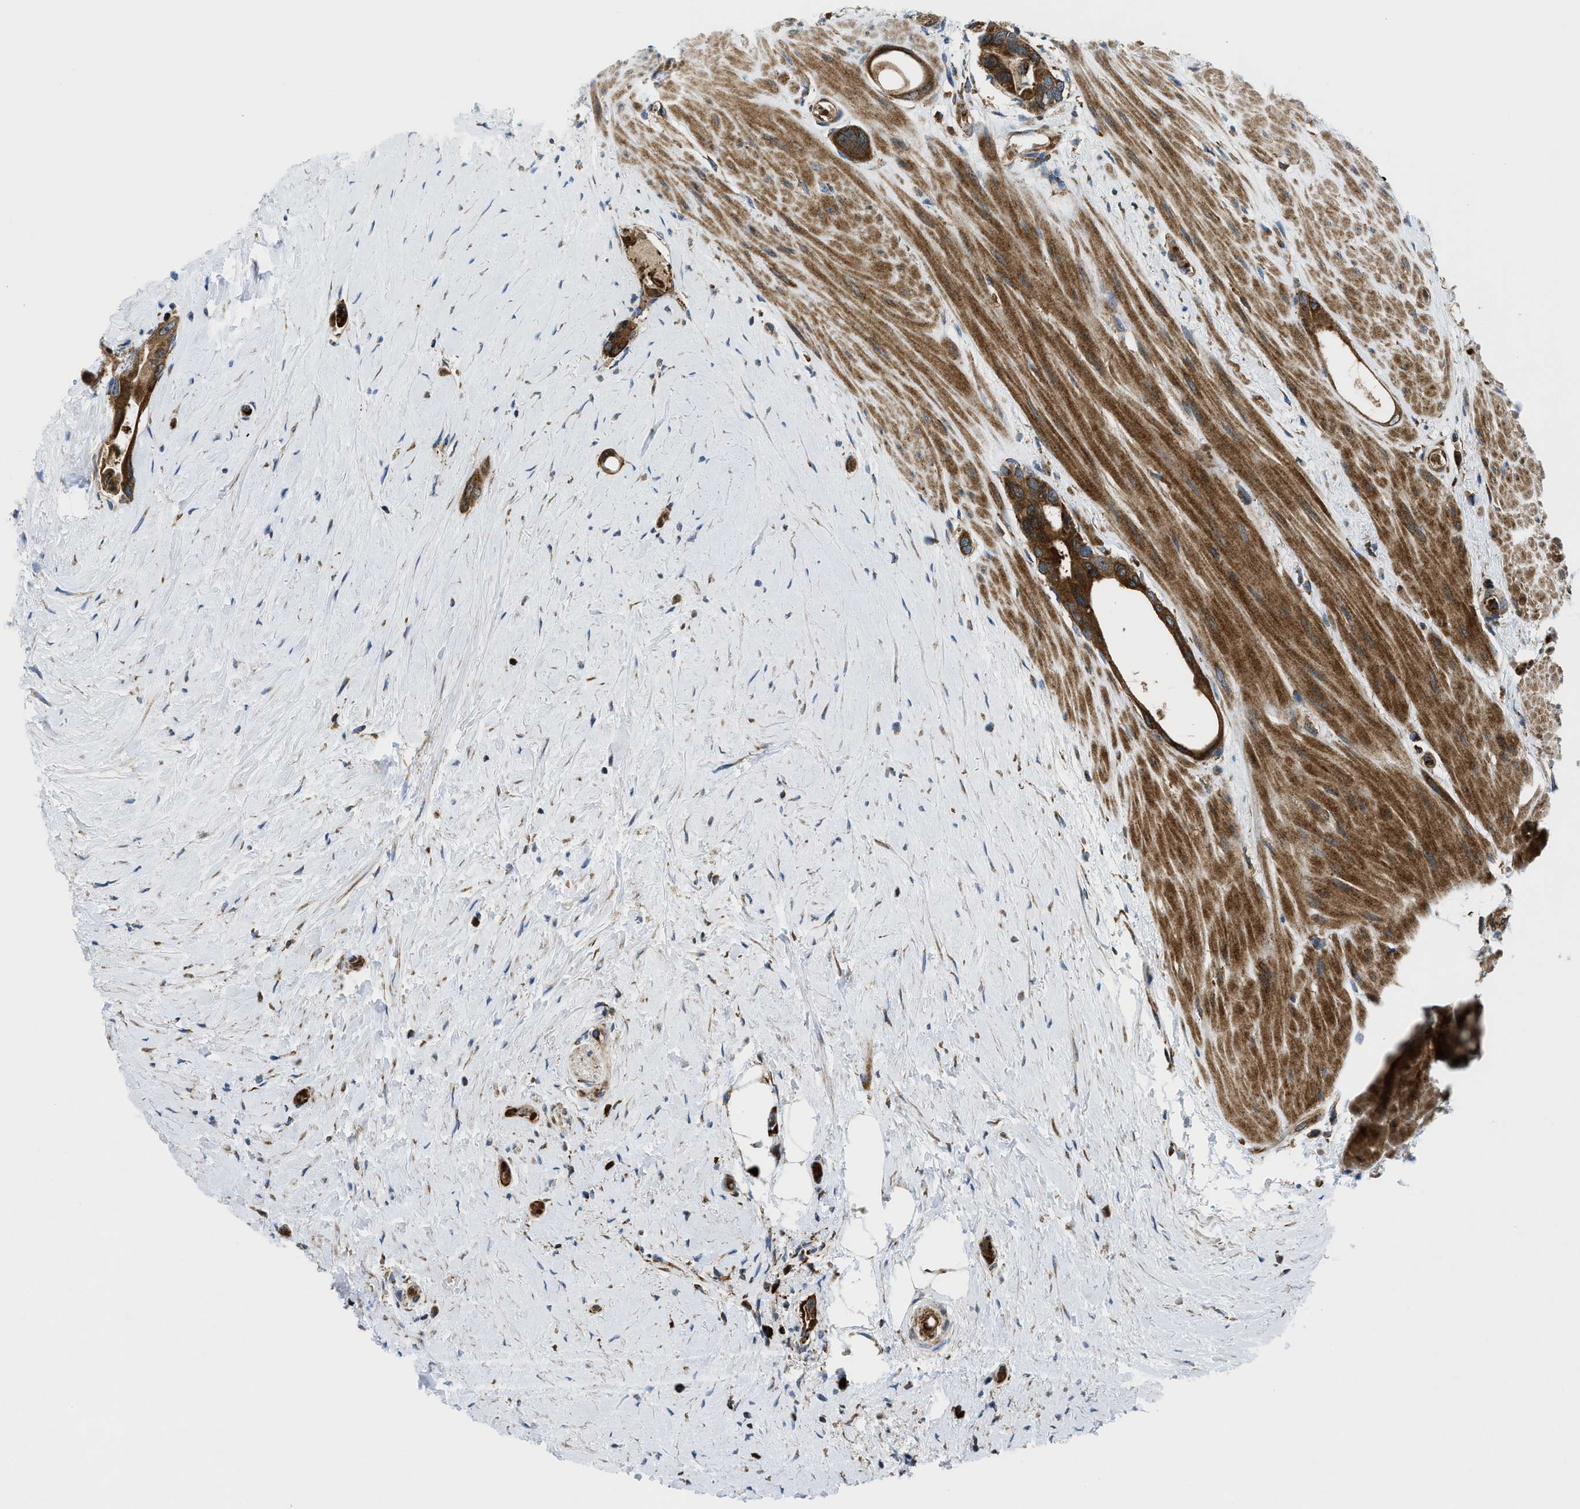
{"staining": {"intensity": "strong", "quantity": ">75%", "location": "cytoplasmic/membranous"}, "tissue": "colorectal cancer", "cell_type": "Tumor cells", "image_type": "cancer", "snomed": [{"axis": "morphology", "description": "Adenocarcinoma, NOS"}, {"axis": "topography", "description": "Rectum"}], "caption": "A high amount of strong cytoplasmic/membranous staining is seen in approximately >75% of tumor cells in colorectal cancer tissue.", "gene": "CSPG4", "patient": {"sex": "male", "age": 51}}